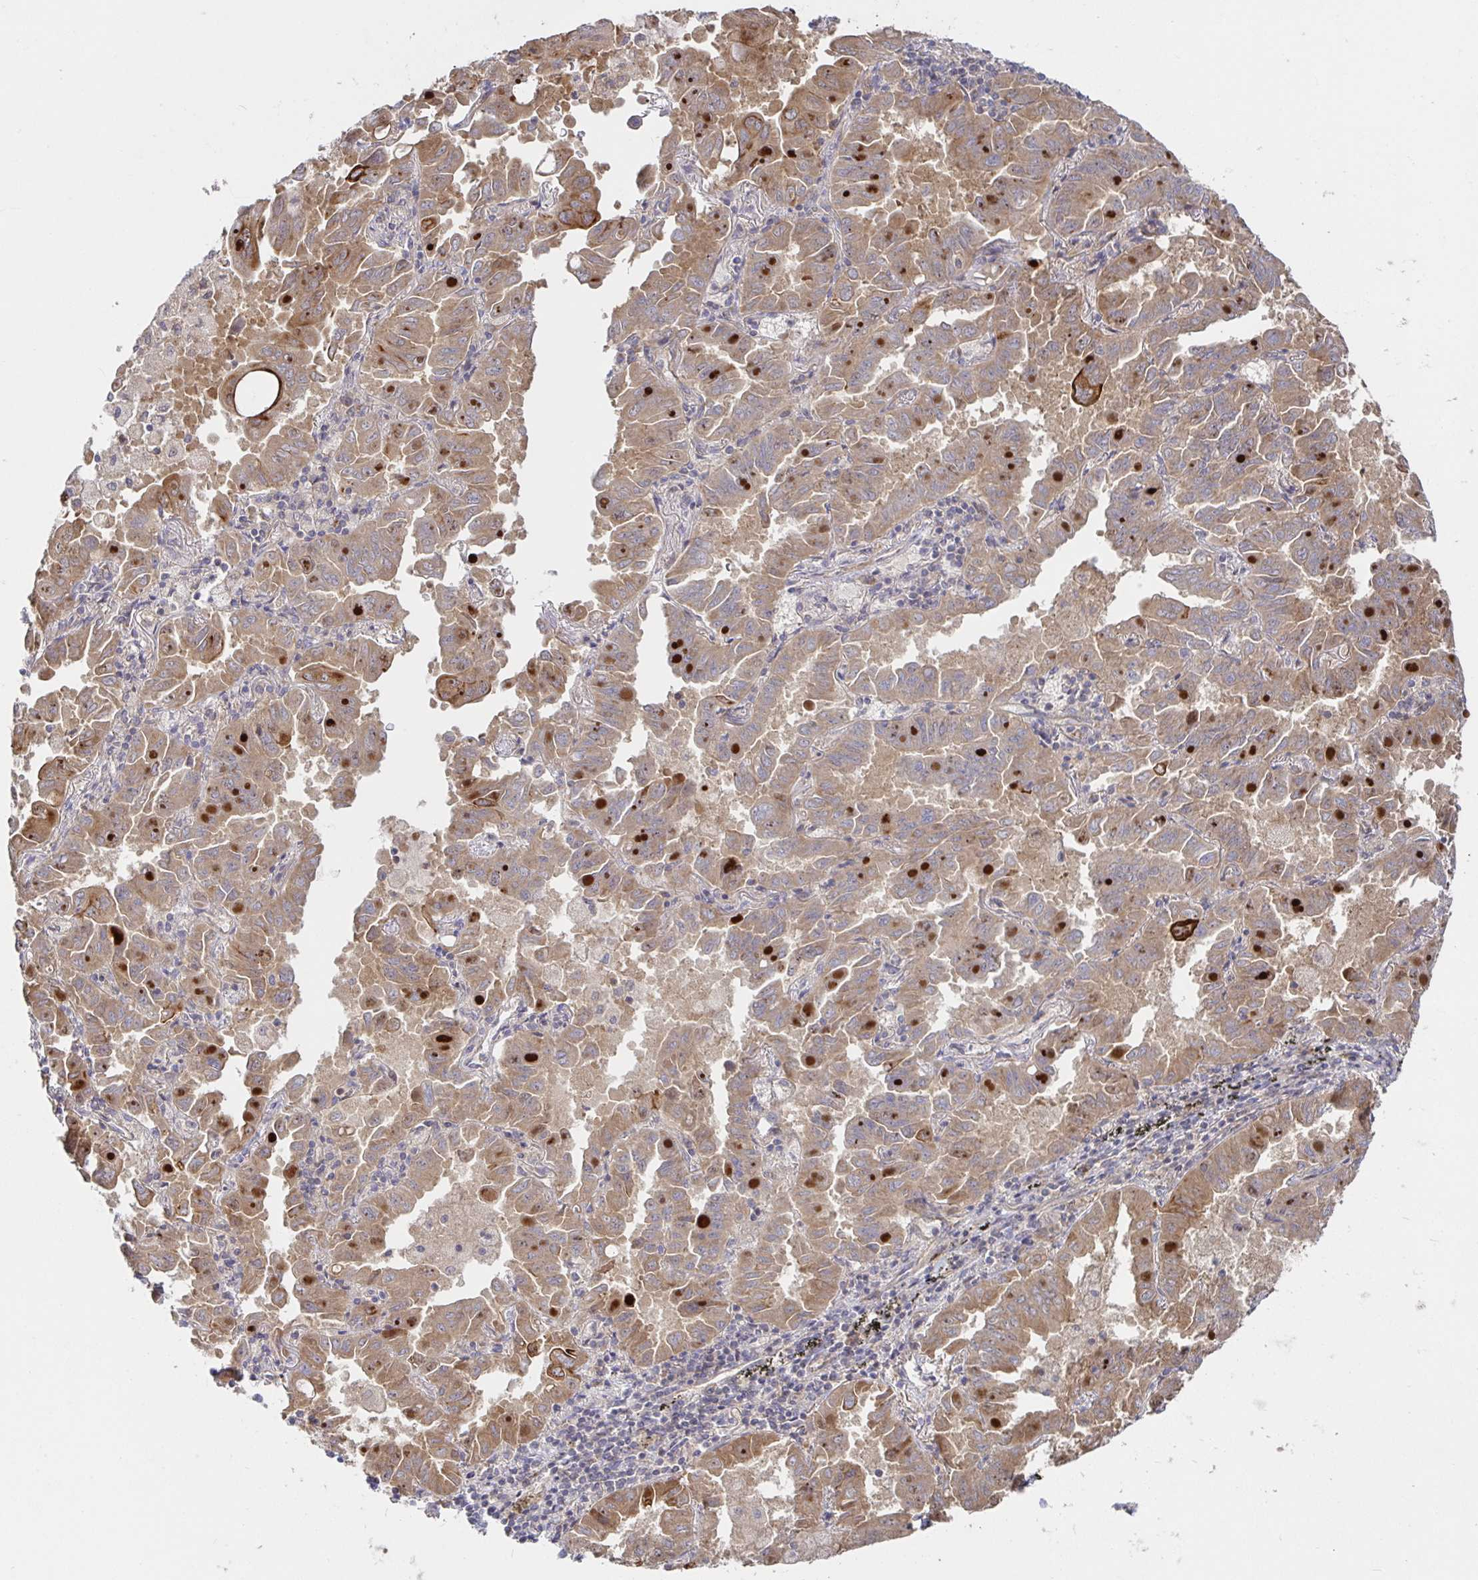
{"staining": {"intensity": "moderate", "quantity": ">75%", "location": "cytoplasmic/membranous"}, "tissue": "lung cancer", "cell_type": "Tumor cells", "image_type": "cancer", "snomed": [{"axis": "morphology", "description": "Adenocarcinoma, NOS"}, {"axis": "topography", "description": "Lung"}], "caption": "Immunohistochemistry (IHC) histopathology image of neoplastic tissue: lung adenocarcinoma stained using immunohistochemistry displays medium levels of moderate protein expression localized specifically in the cytoplasmic/membranous of tumor cells, appearing as a cytoplasmic/membranous brown color.", "gene": "AACS", "patient": {"sex": "male", "age": 64}}